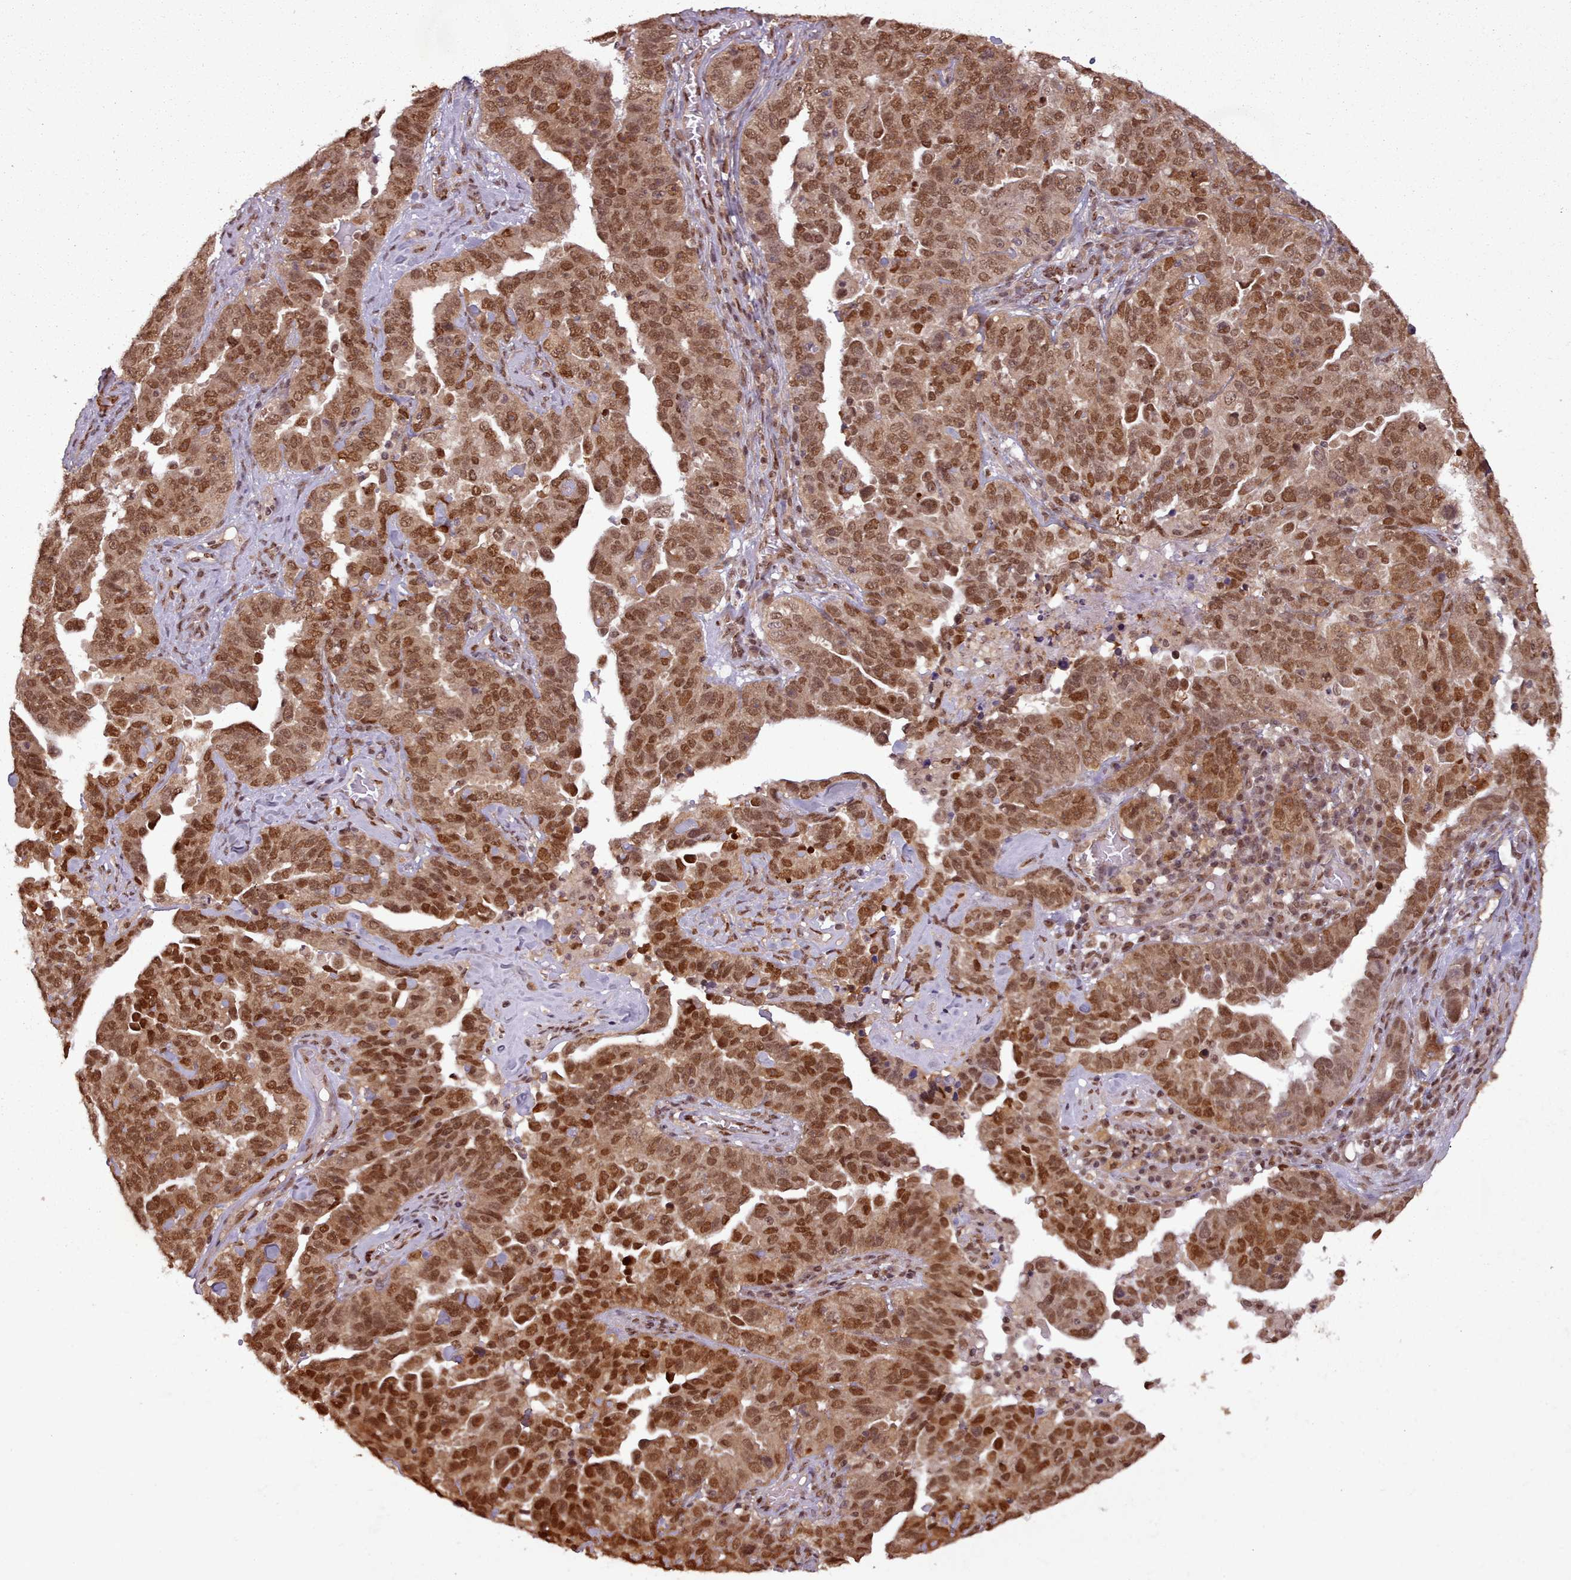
{"staining": {"intensity": "moderate", "quantity": ">75%", "location": "cytoplasmic/membranous,nuclear"}, "tissue": "ovarian cancer", "cell_type": "Tumor cells", "image_type": "cancer", "snomed": [{"axis": "morphology", "description": "Carcinoma, endometroid"}, {"axis": "topography", "description": "Ovary"}], "caption": "Immunohistochemistry of ovarian endometroid carcinoma displays medium levels of moderate cytoplasmic/membranous and nuclear staining in about >75% of tumor cells.", "gene": "RPS27A", "patient": {"sex": "female", "age": 62}}